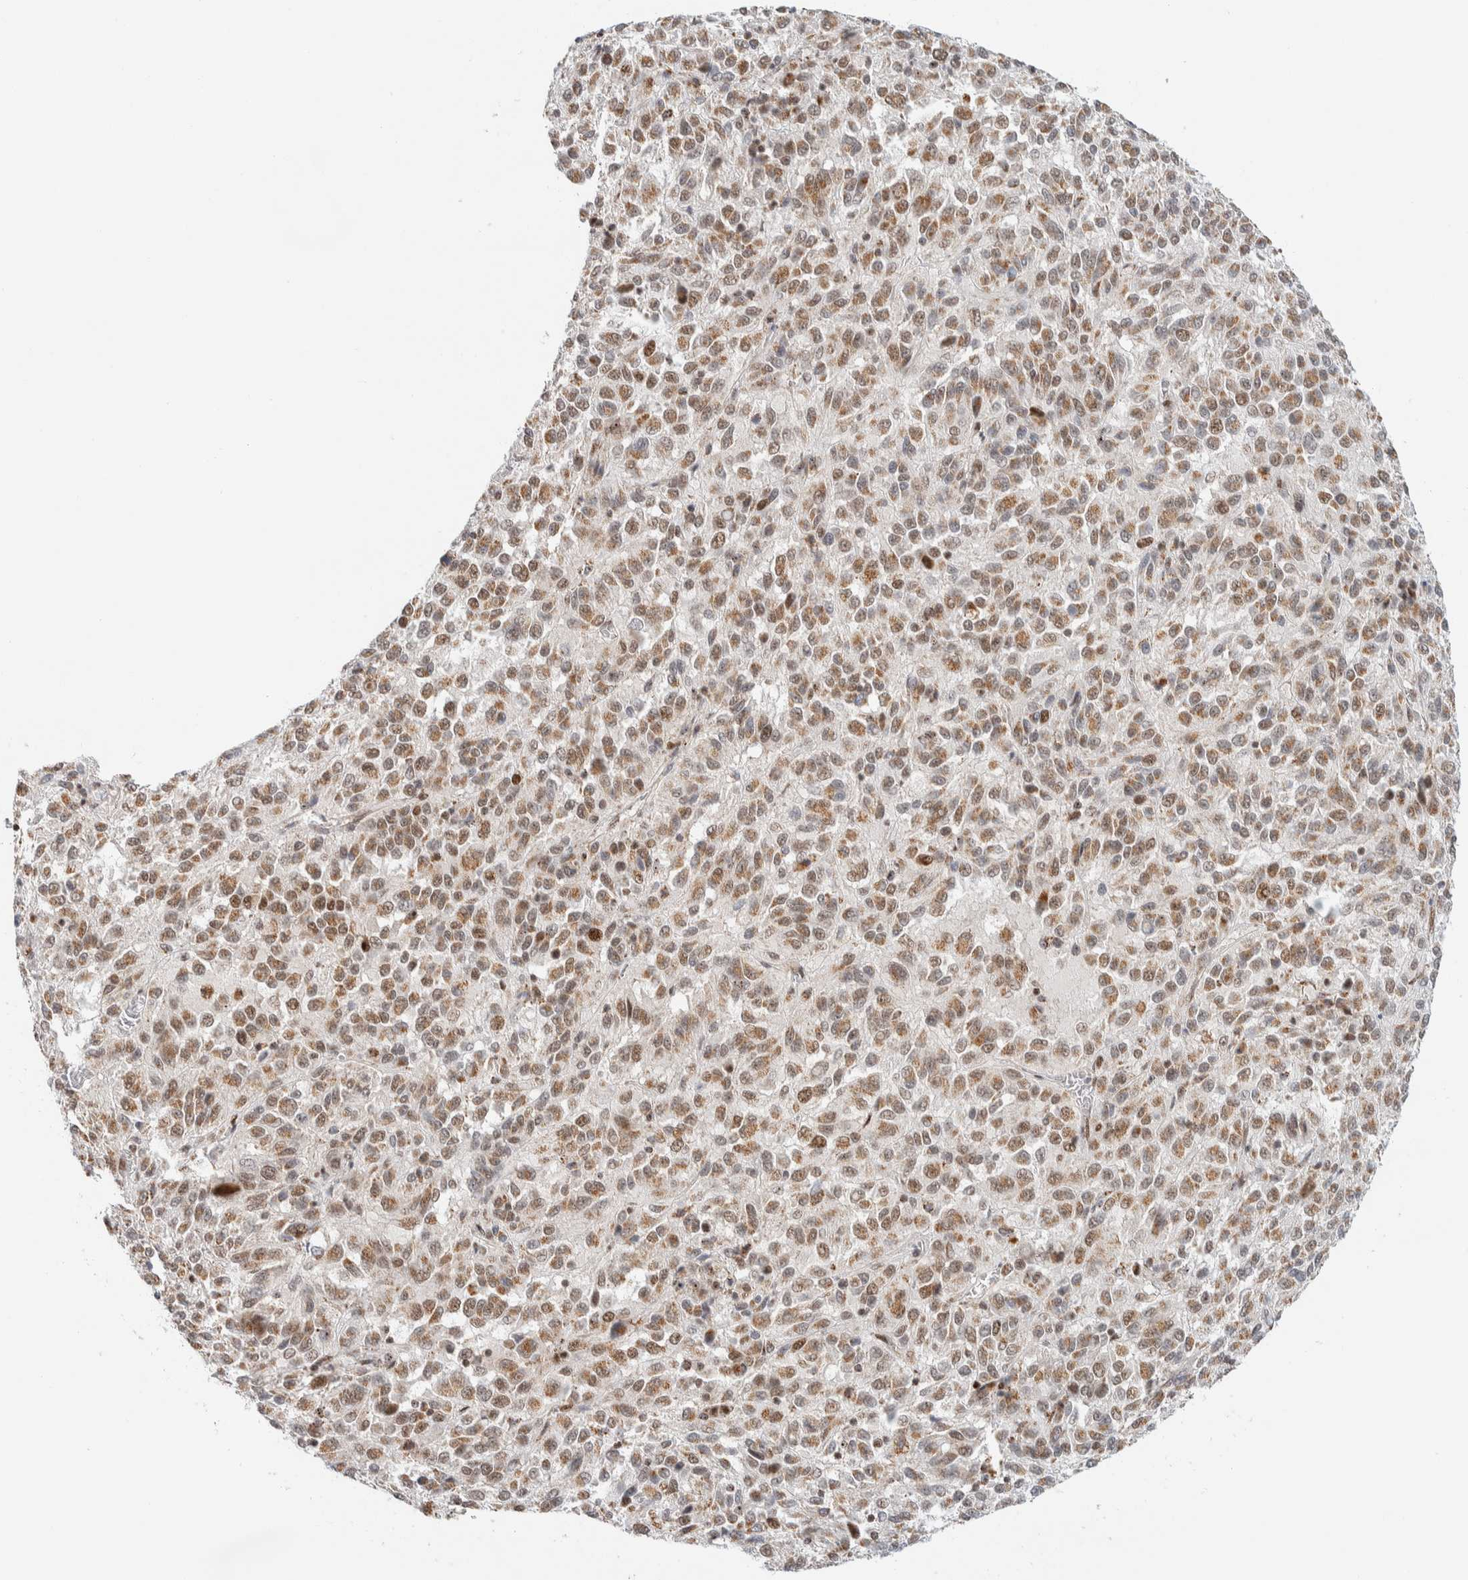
{"staining": {"intensity": "moderate", "quantity": ">75%", "location": "cytoplasmic/membranous,nuclear"}, "tissue": "melanoma", "cell_type": "Tumor cells", "image_type": "cancer", "snomed": [{"axis": "morphology", "description": "Malignant melanoma, Metastatic site"}, {"axis": "topography", "description": "Lung"}], "caption": "About >75% of tumor cells in human melanoma demonstrate moderate cytoplasmic/membranous and nuclear protein positivity as visualized by brown immunohistochemical staining.", "gene": "TSPAN32", "patient": {"sex": "male", "age": 64}}